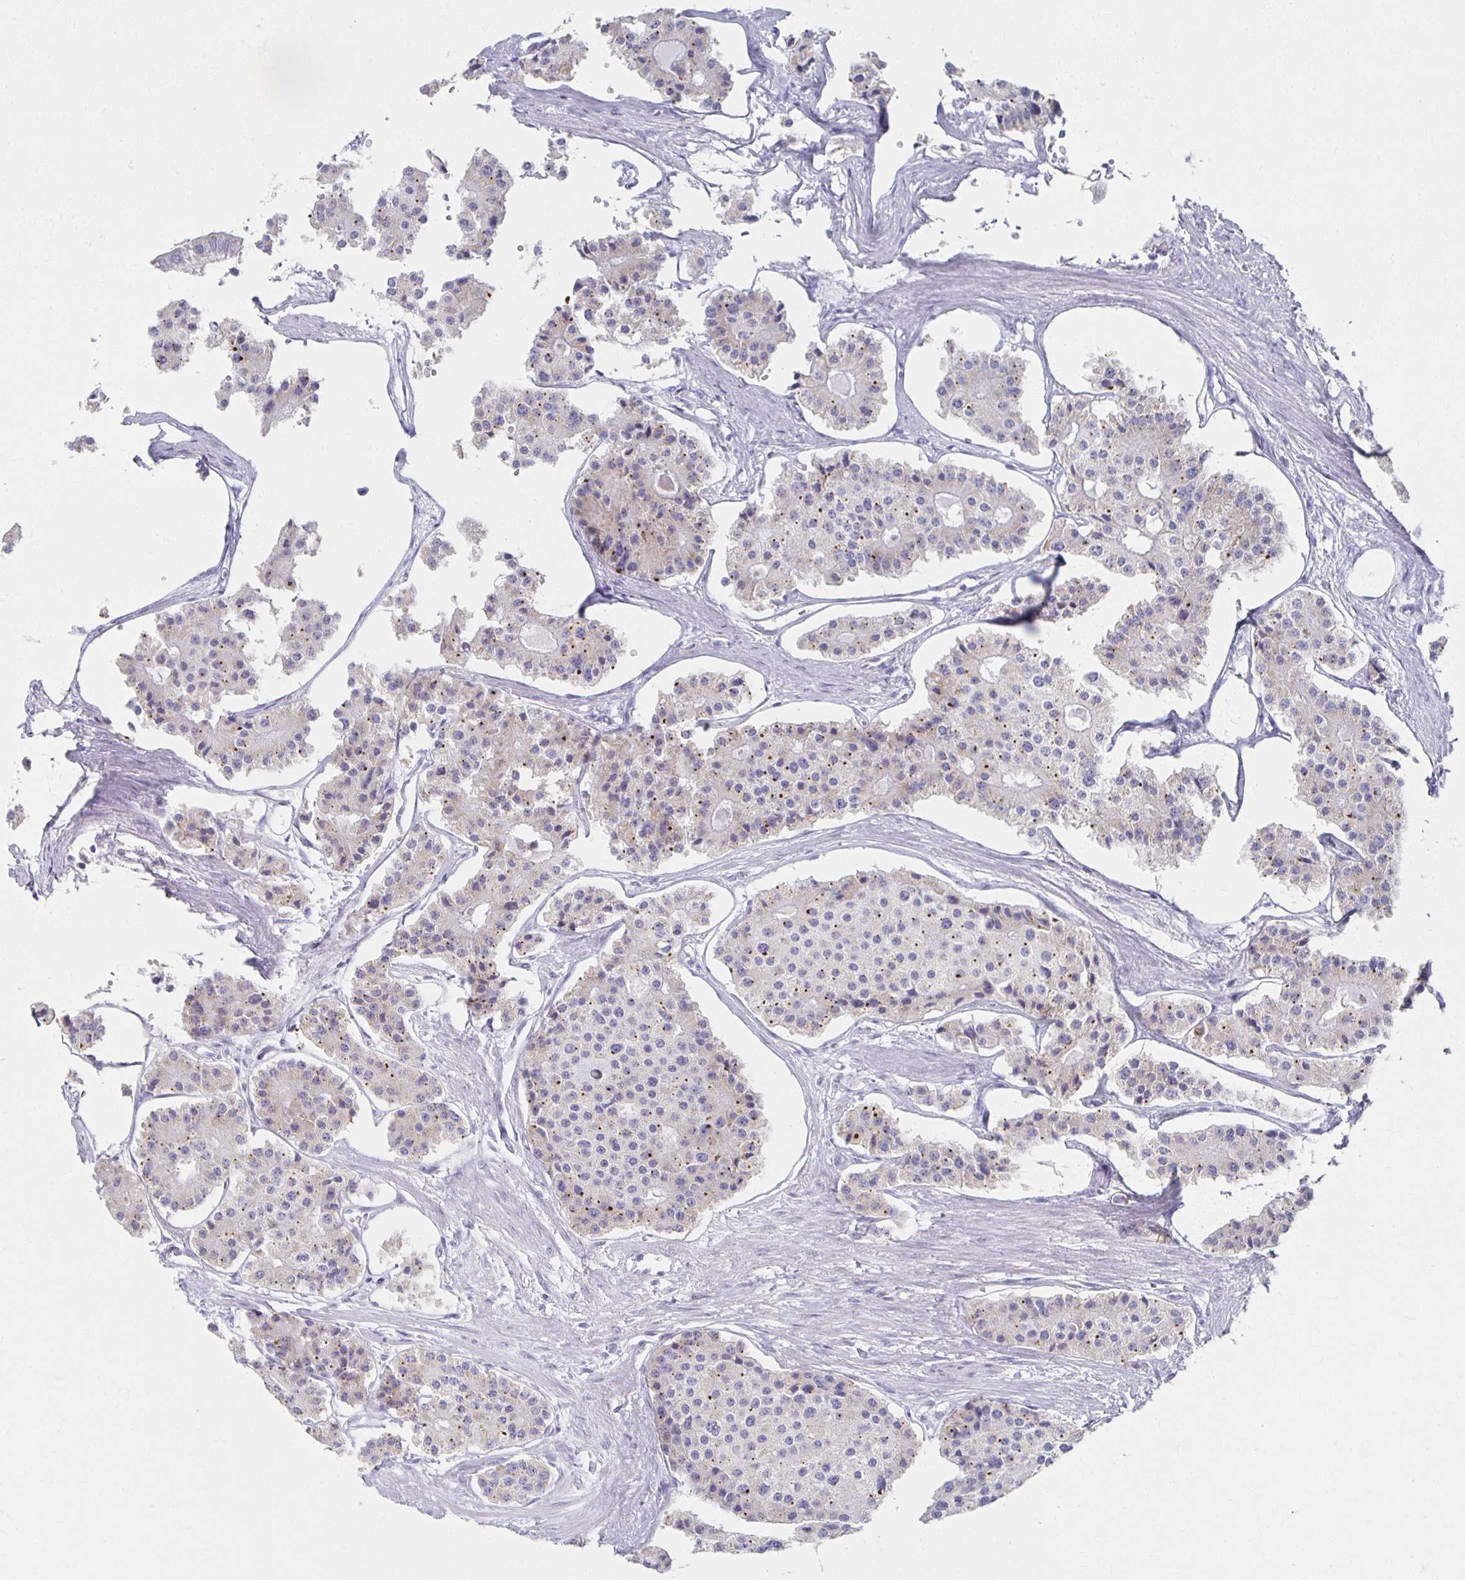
{"staining": {"intensity": "weak", "quantity": "25%-75%", "location": "cytoplasmic/membranous"}, "tissue": "carcinoid", "cell_type": "Tumor cells", "image_type": "cancer", "snomed": [{"axis": "morphology", "description": "Carcinoid, malignant, NOS"}, {"axis": "topography", "description": "Small intestine"}], "caption": "Immunohistochemical staining of carcinoid reveals low levels of weak cytoplasmic/membranous protein positivity in about 25%-75% of tumor cells. (Brightfield microscopy of DAB IHC at high magnification).", "gene": "TEX44", "patient": {"sex": "female", "age": 65}}